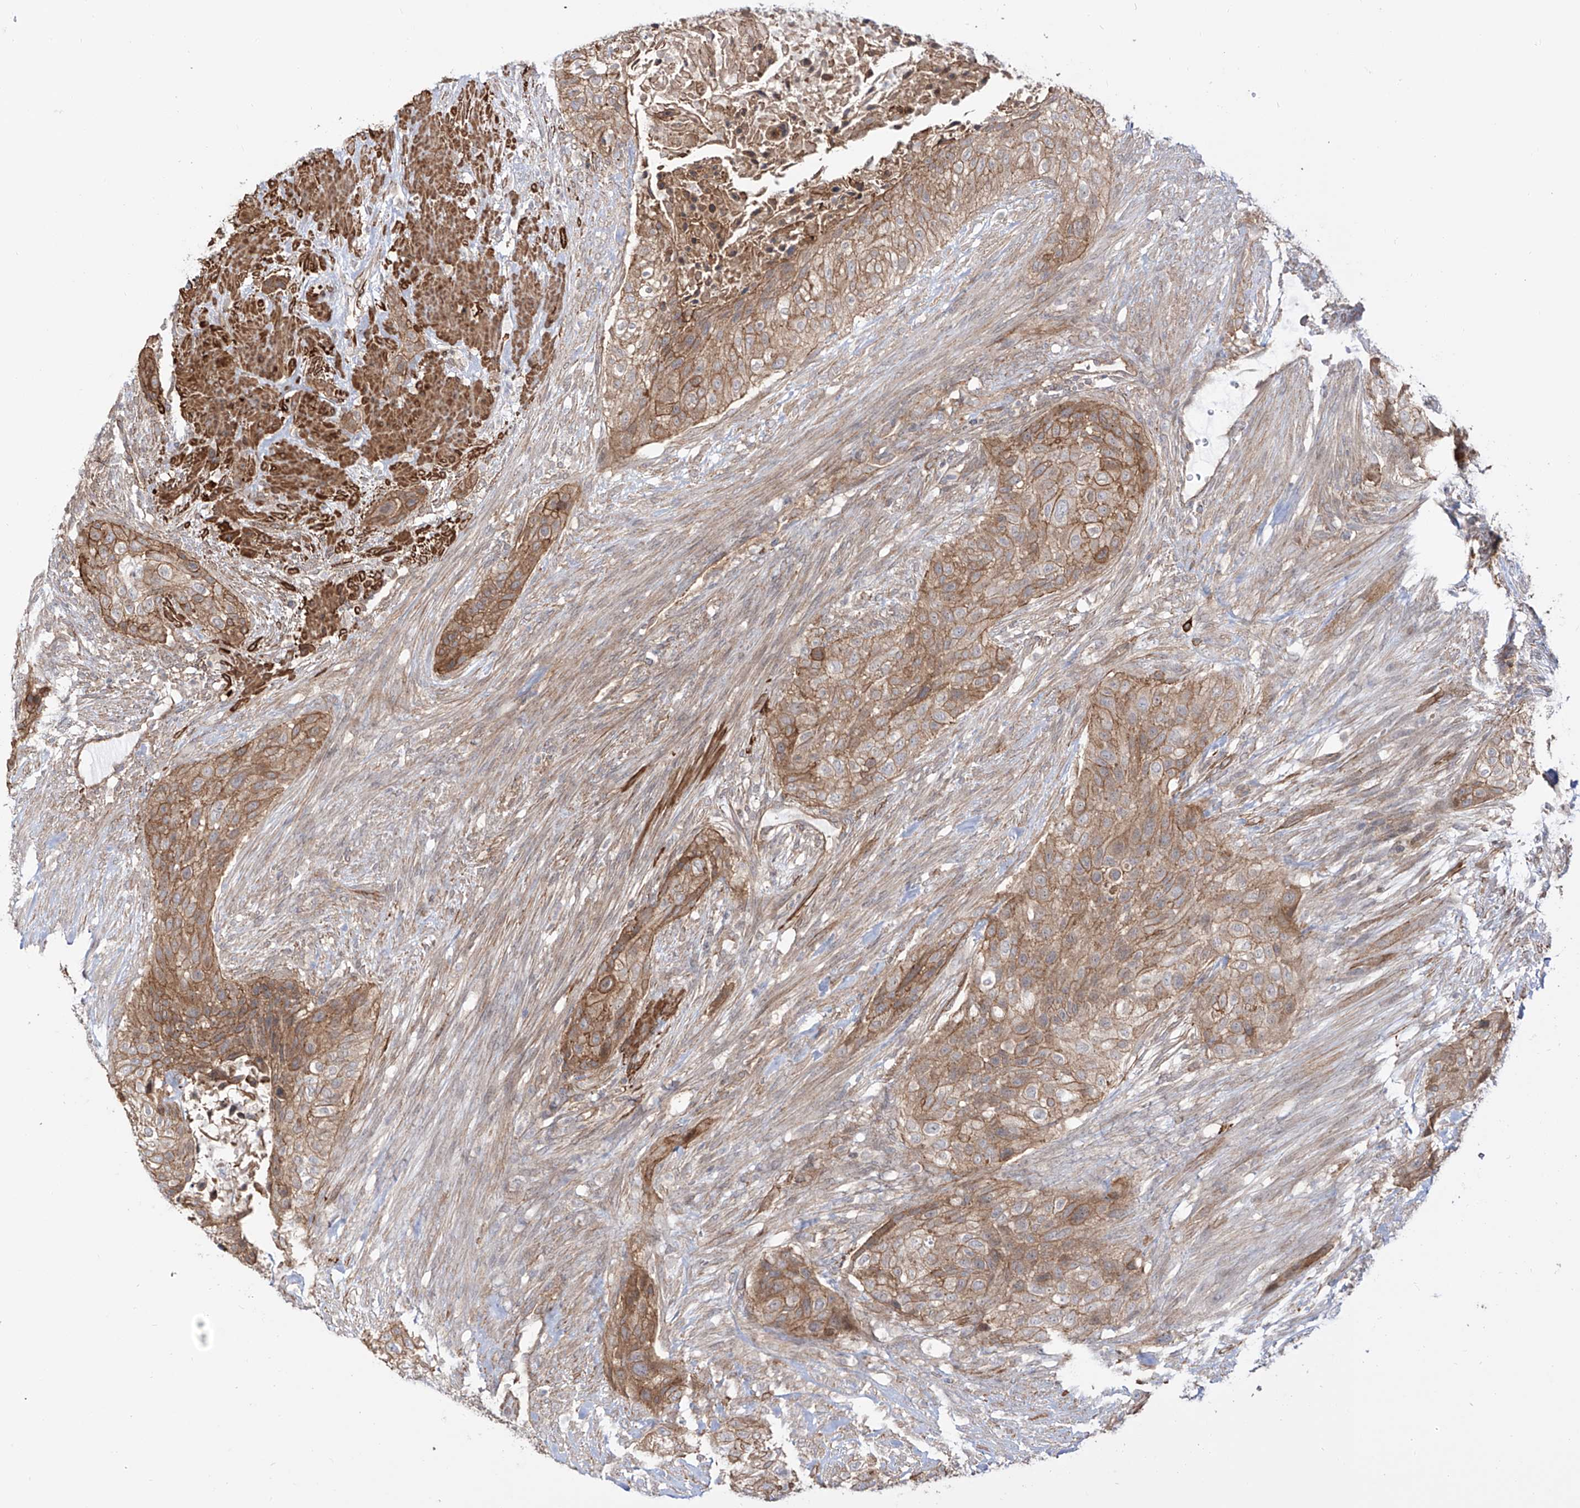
{"staining": {"intensity": "moderate", "quantity": "25%-75%", "location": "cytoplasmic/membranous"}, "tissue": "urothelial cancer", "cell_type": "Tumor cells", "image_type": "cancer", "snomed": [{"axis": "morphology", "description": "Urothelial carcinoma, High grade"}, {"axis": "topography", "description": "Urinary bladder"}], "caption": "A micrograph of urothelial cancer stained for a protein displays moderate cytoplasmic/membranous brown staining in tumor cells. (DAB (3,3'-diaminobenzidine) IHC, brown staining for protein, blue staining for nuclei).", "gene": "ZNF180", "patient": {"sex": "male", "age": 35}}